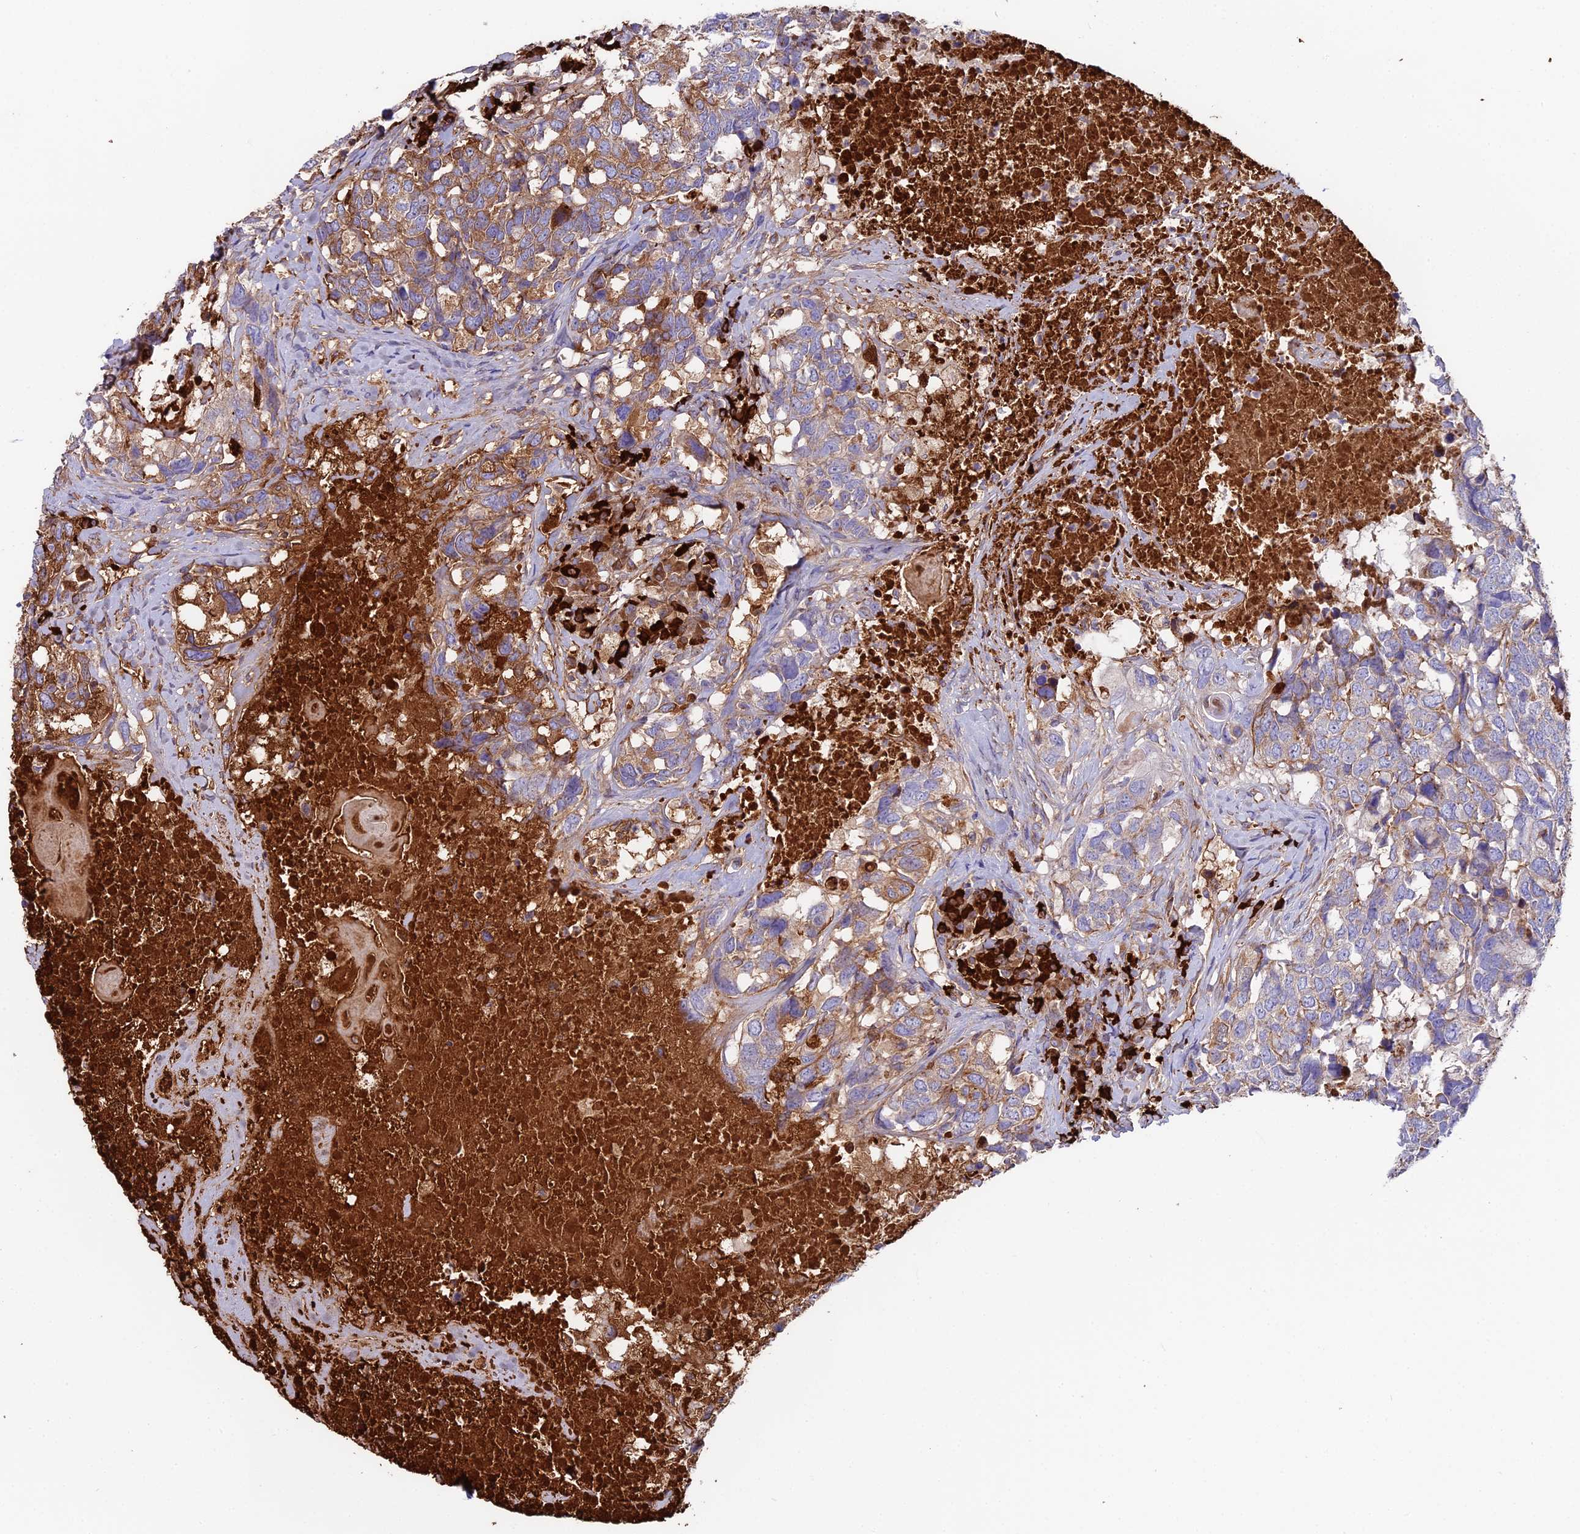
{"staining": {"intensity": "moderate", "quantity": "25%-75%", "location": "cytoplasmic/membranous"}, "tissue": "head and neck cancer", "cell_type": "Tumor cells", "image_type": "cancer", "snomed": [{"axis": "morphology", "description": "Squamous cell carcinoma, NOS"}, {"axis": "topography", "description": "Head-Neck"}], "caption": "Head and neck cancer (squamous cell carcinoma) stained with immunohistochemistry (IHC) exhibits moderate cytoplasmic/membranous expression in about 25%-75% of tumor cells.", "gene": "BEX4", "patient": {"sex": "male", "age": 66}}